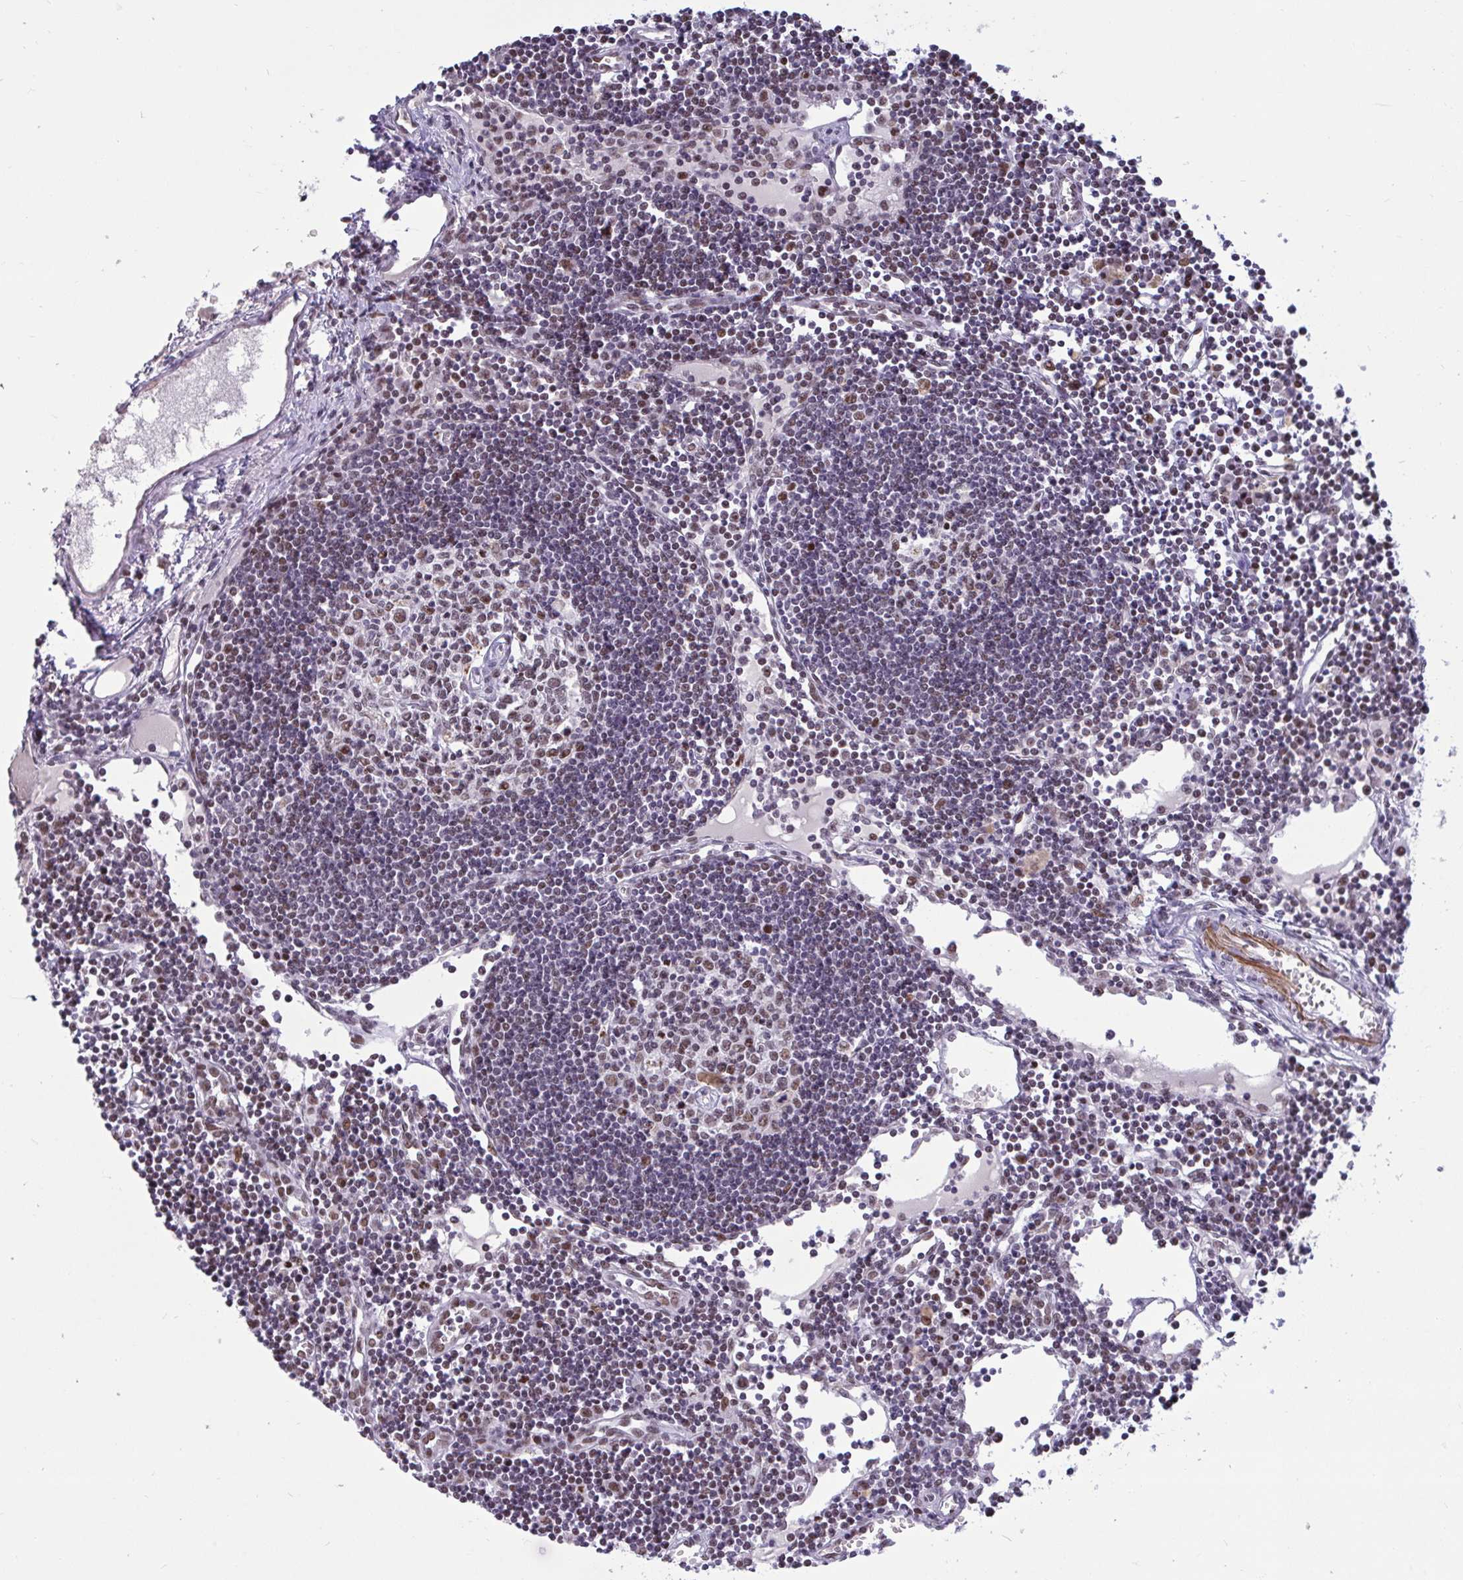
{"staining": {"intensity": "moderate", "quantity": ">75%", "location": "nuclear"}, "tissue": "lymph node", "cell_type": "Germinal center cells", "image_type": "normal", "snomed": [{"axis": "morphology", "description": "Normal tissue, NOS"}, {"axis": "topography", "description": "Lymph node"}], "caption": "Moderate nuclear staining for a protein is appreciated in about >75% of germinal center cells of benign lymph node using immunohistochemistry (IHC).", "gene": "CBFA2T2", "patient": {"sex": "female", "age": 65}}